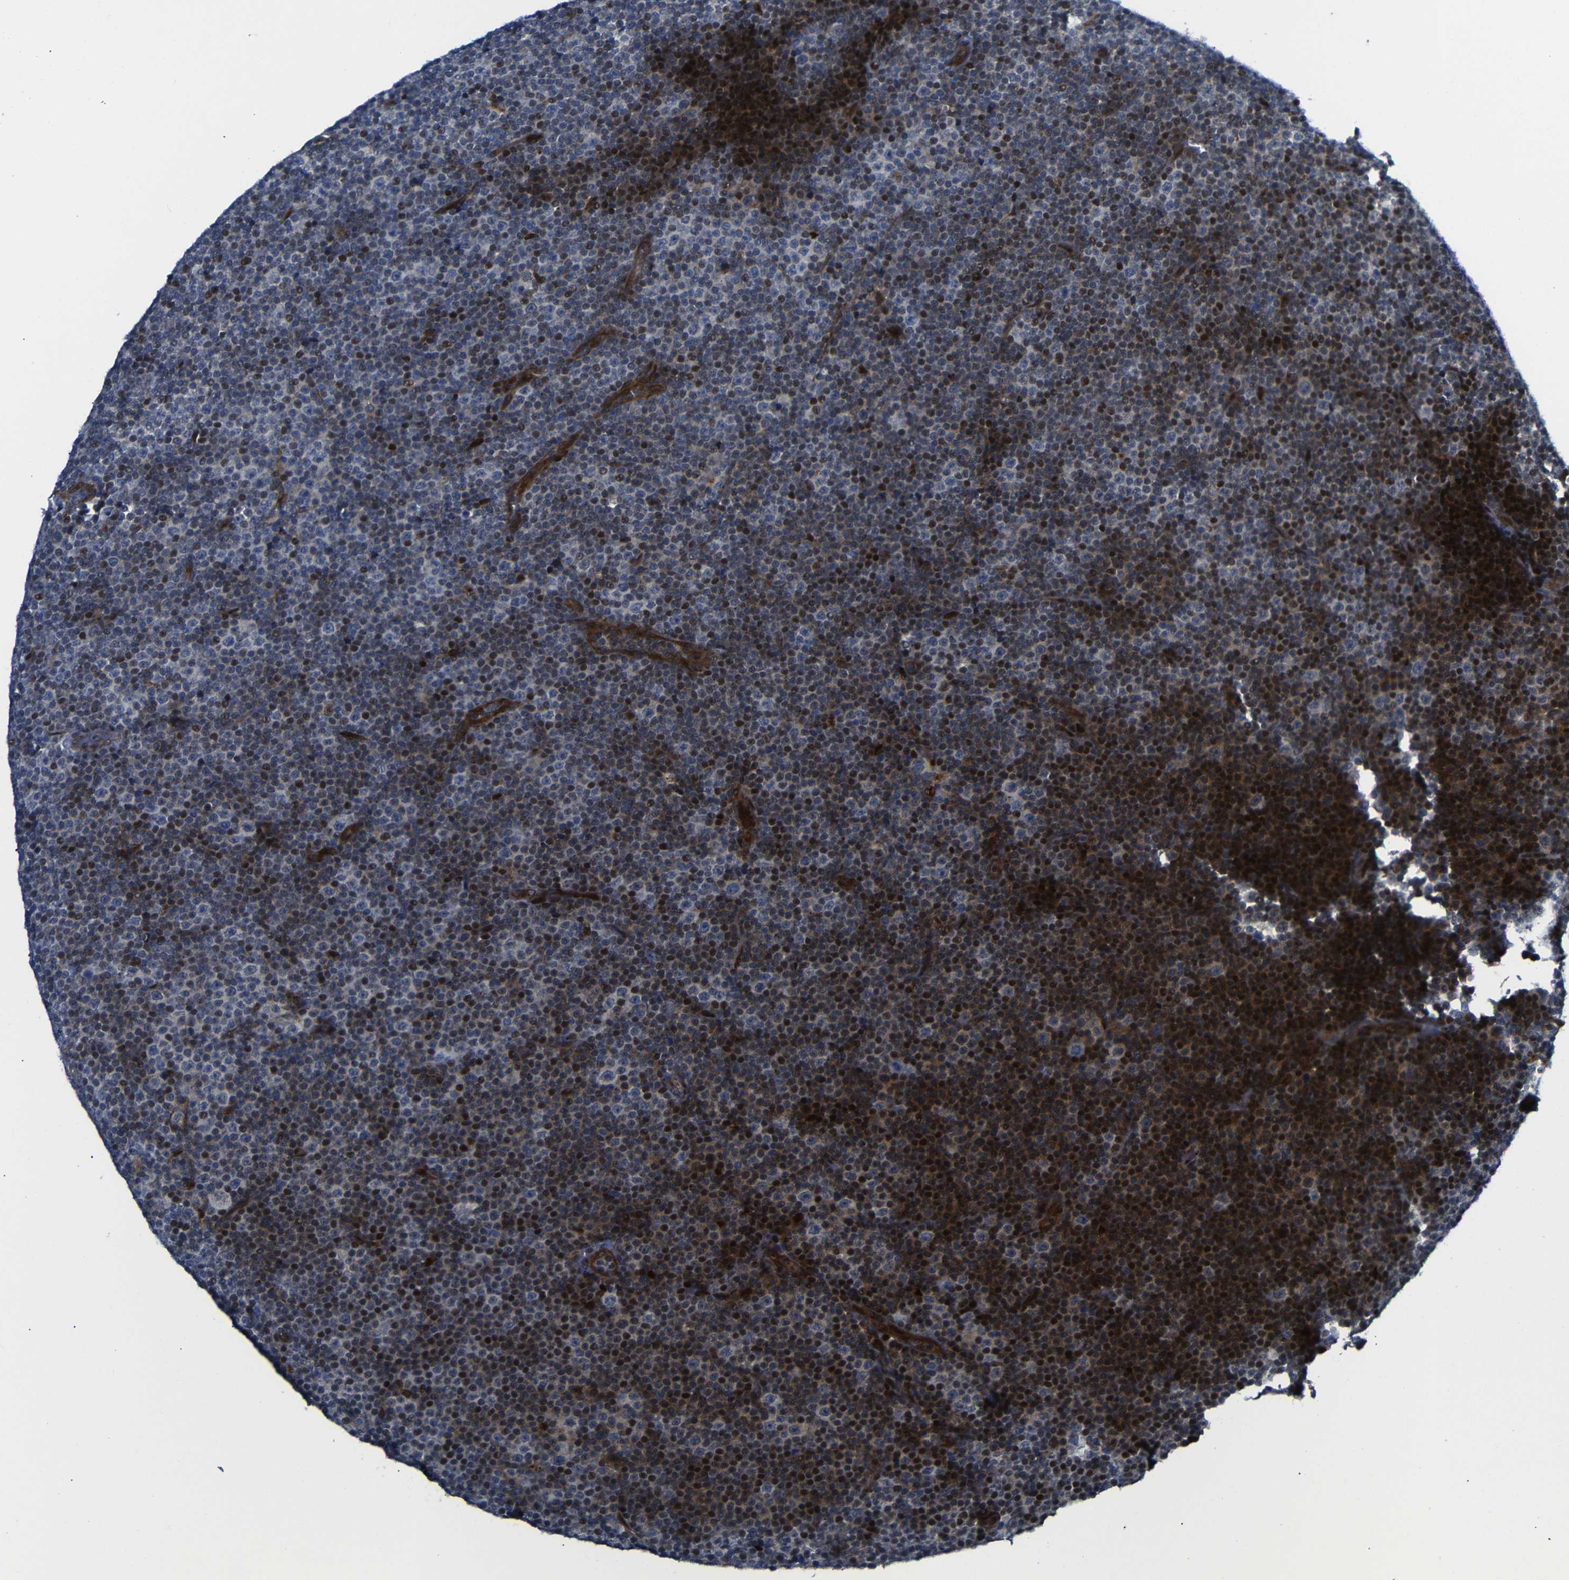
{"staining": {"intensity": "strong", "quantity": "25%-75%", "location": "cytoplasmic/membranous,nuclear"}, "tissue": "lymphoma", "cell_type": "Tumor cells", "image_type": "cancer", "snomed": [{"axis": "morphology", "description": "Malignant lymphoma, non-Hodgkin's type, Low grade"}, {"axis": "topography", "description": "Lymph node"}], "caption": "Immunohistochemical staining of human lymphoma displays strong cytoplasmic/membranous and nuclear protein positivity in approximately 25%-75% of tumor cells.", "gene": "PARP14", "patient": {"sex": "female", "age": 67}}